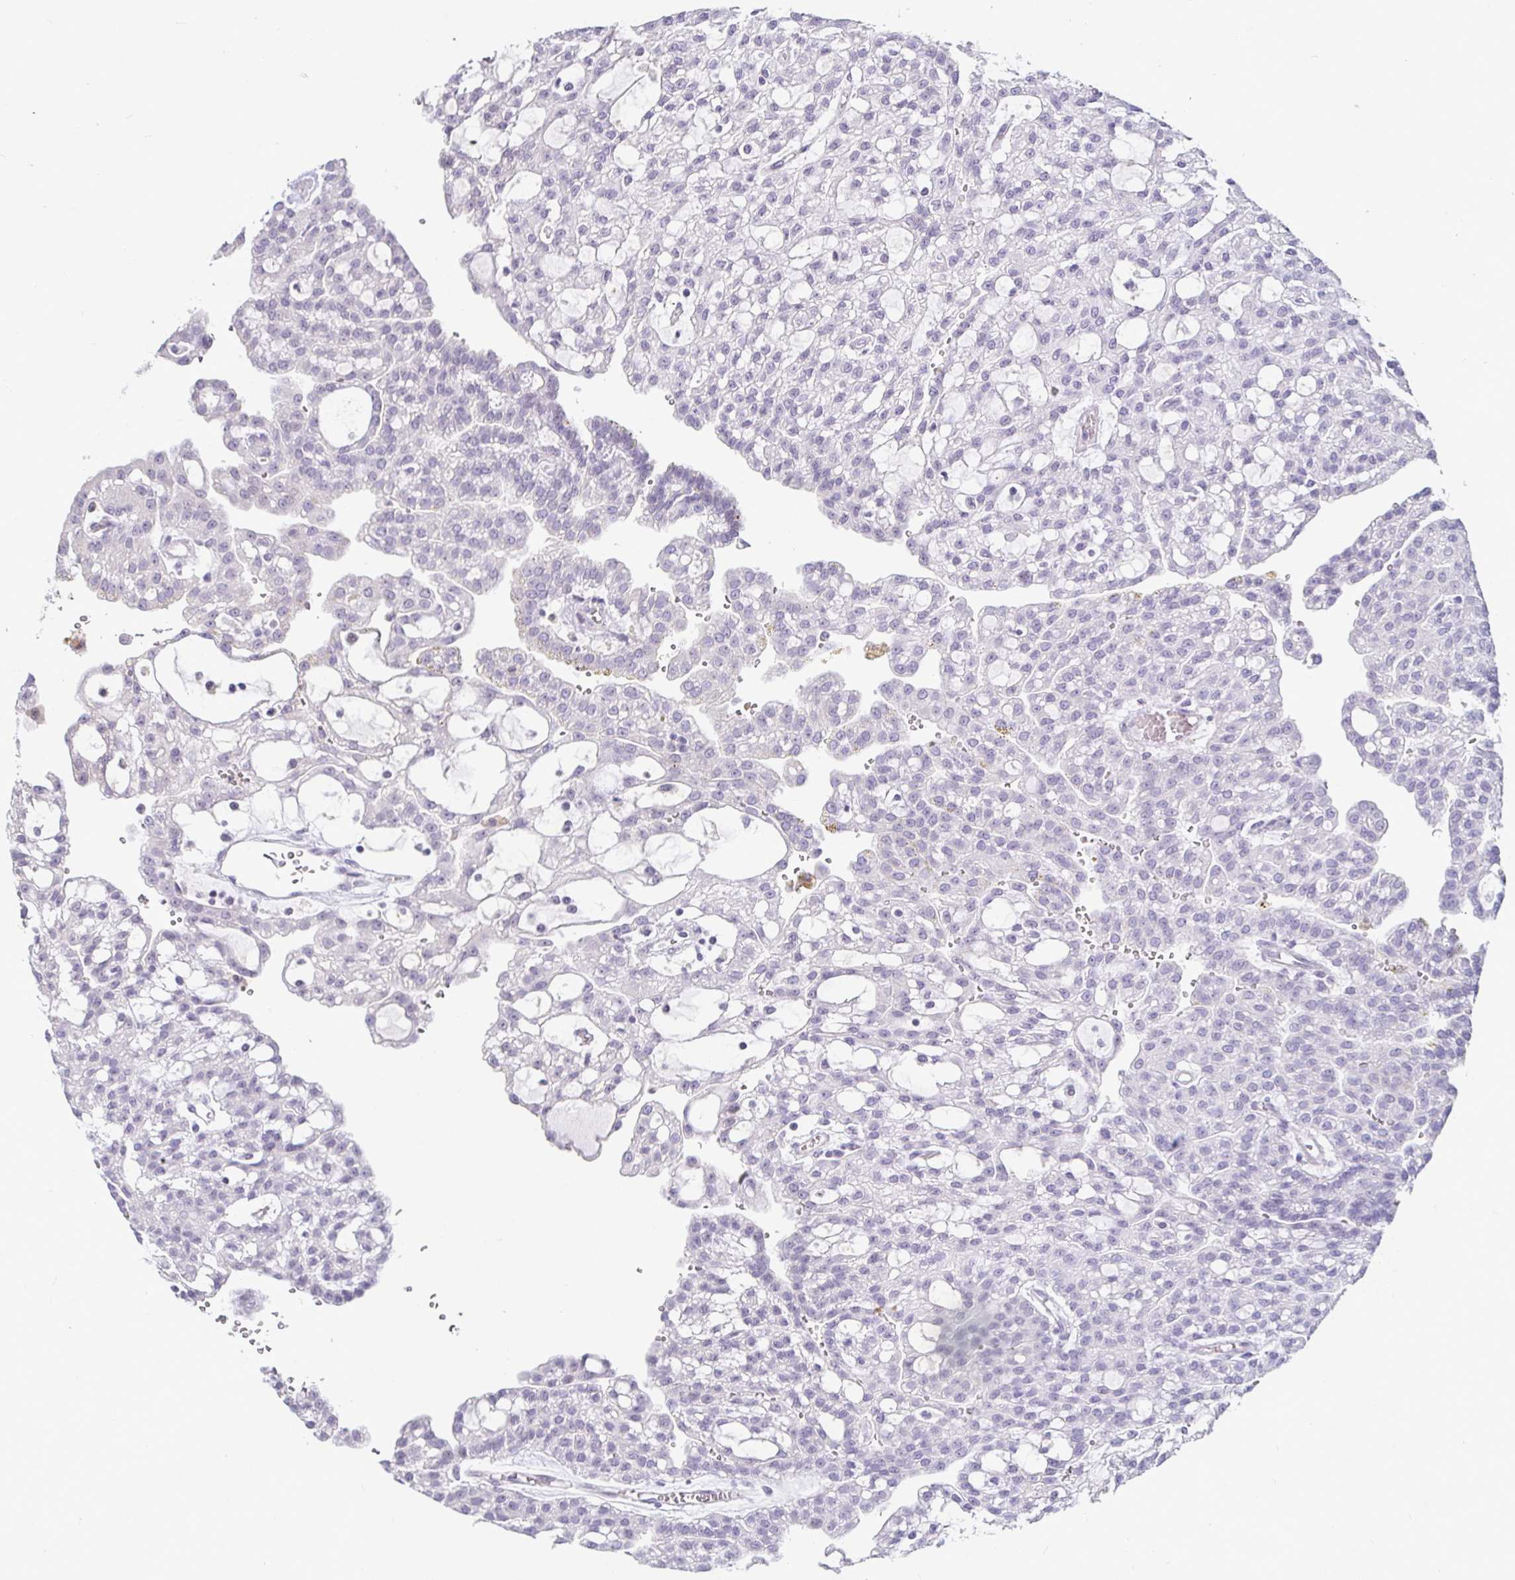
{"staining": {"intensity": "negative", "quantity": "none", "location": "none"}, "tissue": "renal cancer", "cell_type": "Tumor cells", "image_type": "cancer", "snomed": [{"axis": "morphology", "description": "Adenocarcinoma, NOS"}, {"axis": "topography", "description": "Kidney"}], "caption": "This is a micrograph of IHC staining of adenocarcinoma (renal), which shows no expression in tumor cells.", "gene": "CR2", "patient": {"sex": "male", "age": 63}}